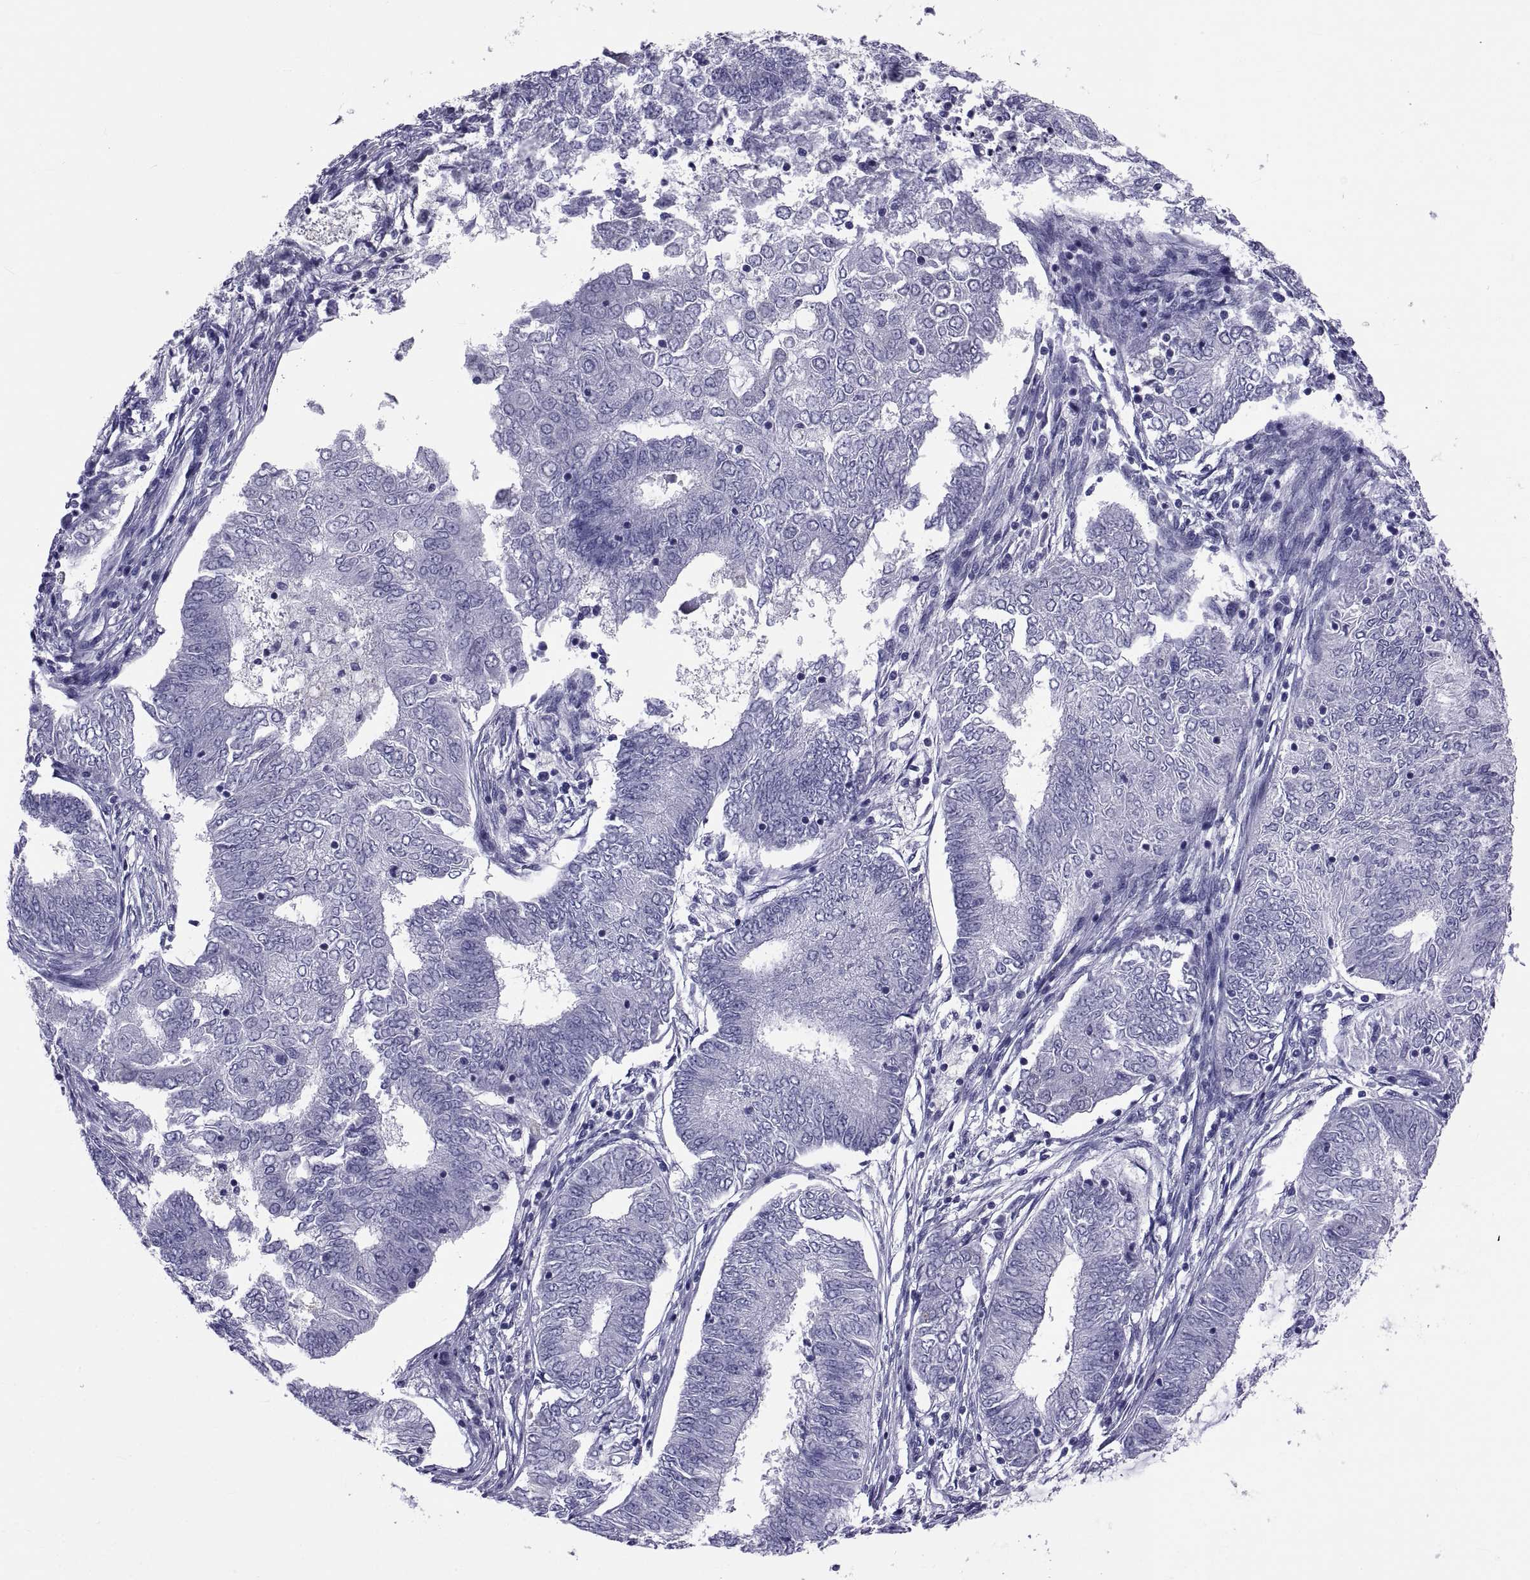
{"staining": {"intensity": "negative", "quantity": "none", "location": "none"}, "tissue": "endometrial cancer", "cell_type": "Tumor cells", "image_type": "cancer", "snomed": [{"axis": "morphology", "description": "Adenocarcinoma, NOS"}, {"axis": "topography", "description": "Endometrium"}], "caption": "High power microscopy image of an immunohistochemistry image of endometrial cancer (adenocarcinoma), revealing no significant positivity in tumor cells.", "gene": "TGFBR3L", "patient": {"sex": "female", "age": 62}}